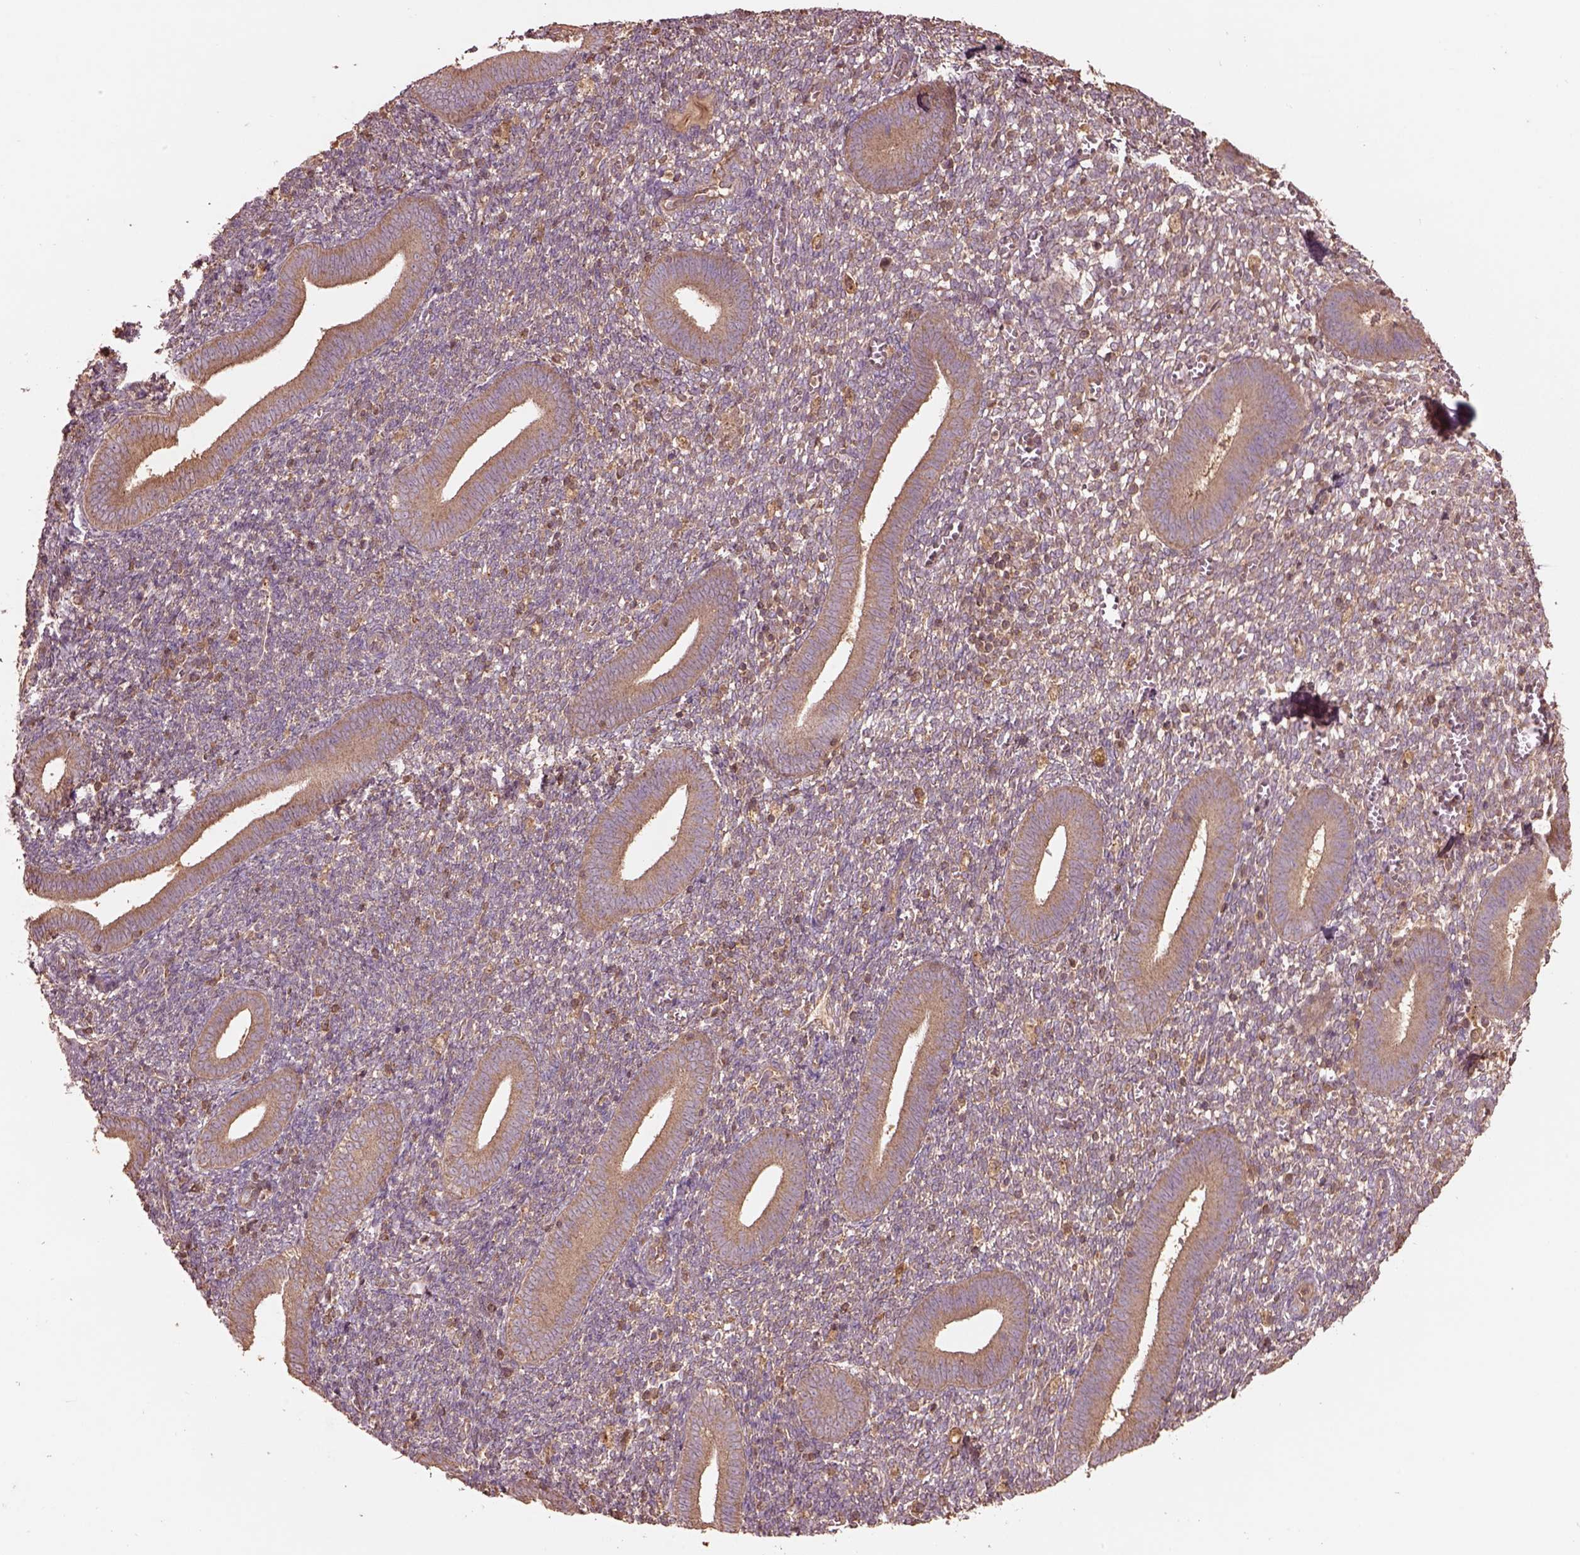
{"staining": {"intensity": "weak", "quantity": "25%-75%", "location": "cytoplasmic/membranous"}, "tissue": "endometrium", "cell_type": "Cells in endometrial stroma", "image_type": "normal", "snomed": [{"axis": "morphology", "description": "Normal tissue, NOS"}, {"axis": "topography", "description": "Endometrium"}], "caption": "IHC photomicrograph of benign endometrium: endometrium stained using immunohistochemistry reveals low levels of weak protein expression localized specifically in the cytoplasmic/membranous of cells in endometrial stroma, appearing as a cytoplasmic/membranous brown color.", "gene": "TRADD", "patient": {"sex": "female", "age": 25}}